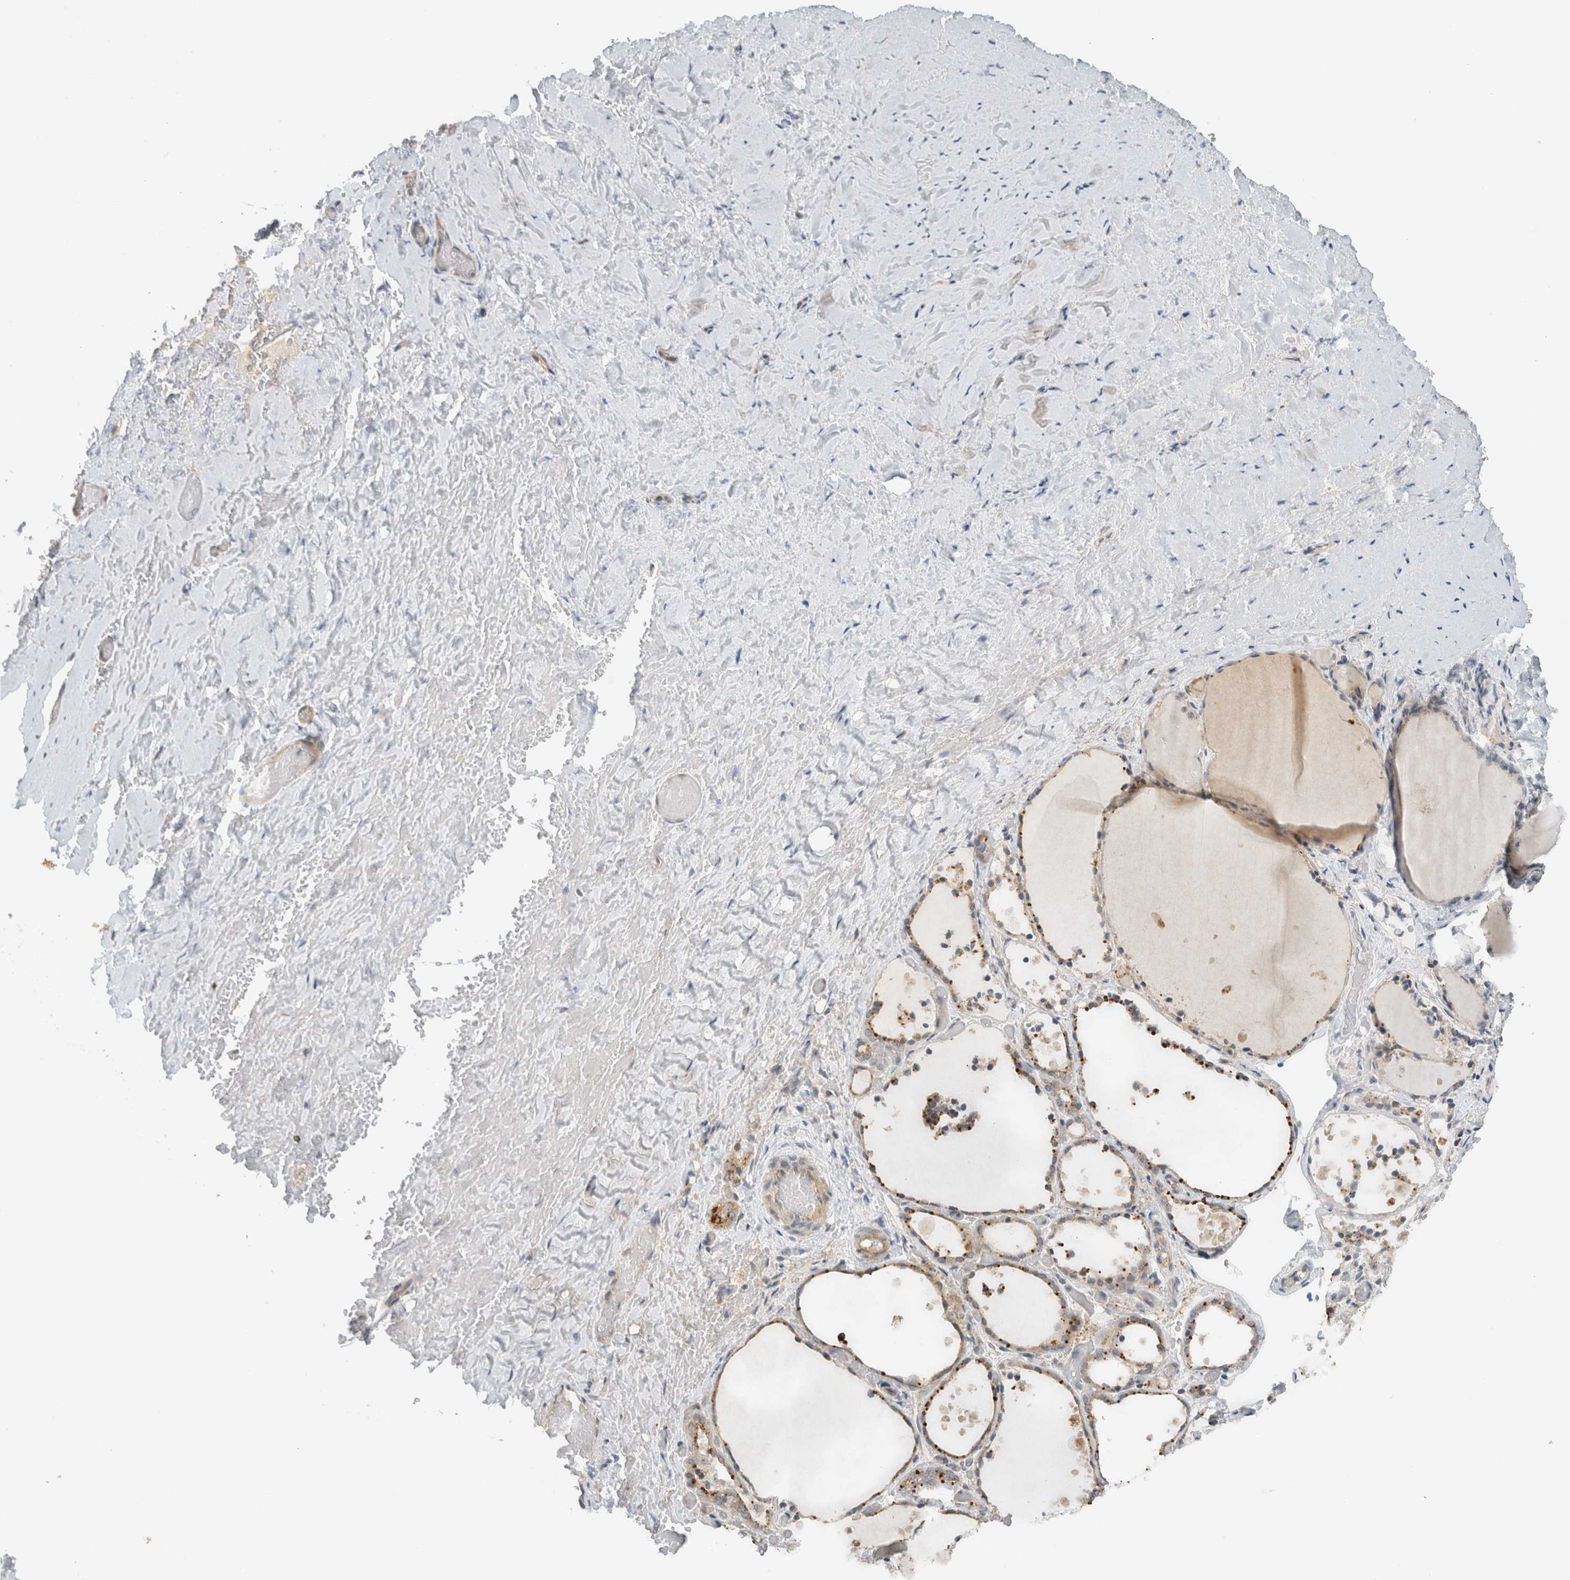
{"staining": {"intensity": "moderate", "quantity": "25%-75%", "location": "cytoplasmic/membranous"}, "tissue": "thyroid gland", "cell_type": "Glandular cells", "image_type": "normal", "snomed": [{"axis": "morphology", "description": "Normal tissue, NOS"}, {"axis": "topography", "description": "Thyroid gland"}], "caption": "The photomicrograph shows a brown stain indicating the presence of a protein in the cytoplasmic/membranous of glandular cells in thyroid gland.", "gene": "ERCC6L2", "patient": {"sex": "female", "age": 44}}